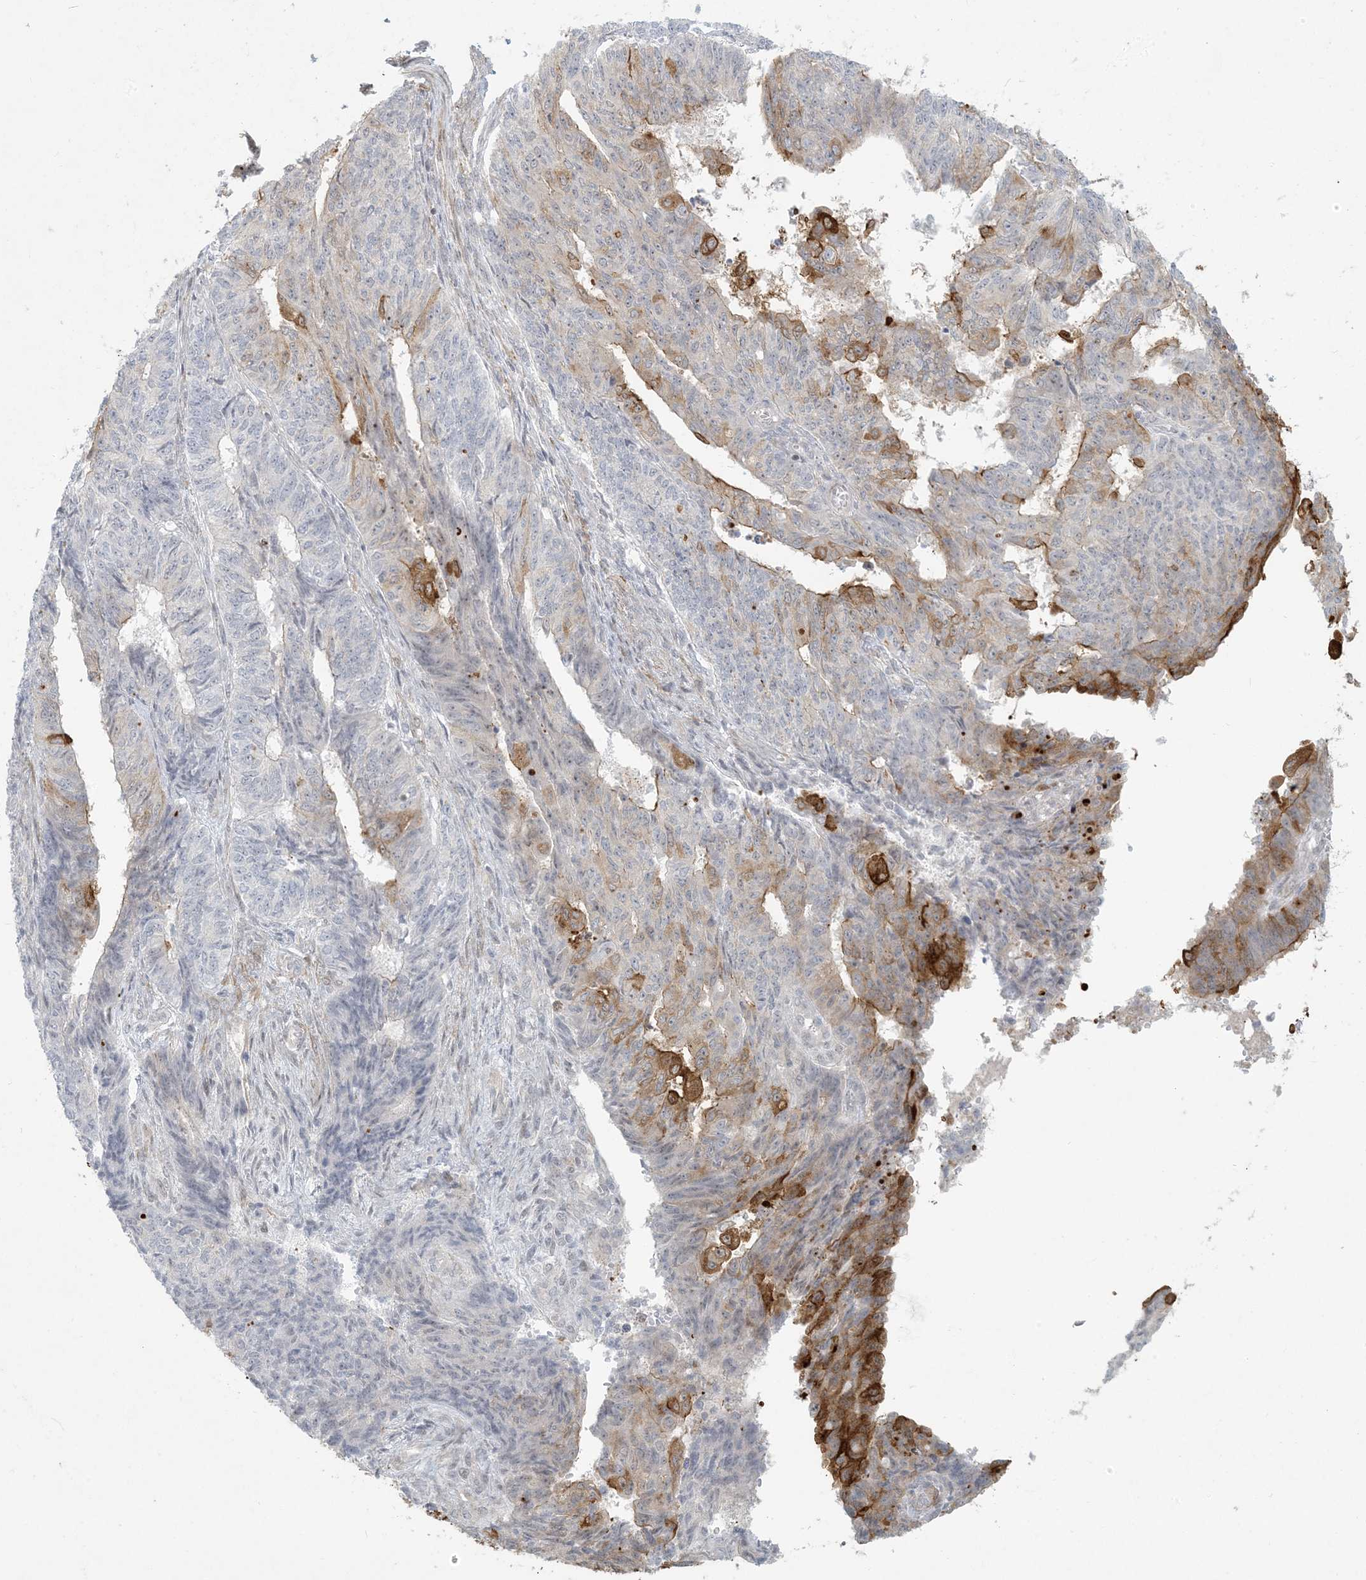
{"staining": {"intensity": "moderate", "quantity": "<25%", "location": "cytoplasmic/membranous"}, "tissue": "endometrial cancer", "cell_type": "Tumor cells", "image_type": "cancer", "snomed": [{"axis": "morphology", "description": "Adenocarcinoma, NOS"}, {"axis": "topography", "description": "Endometrium"}], "caption": "Endometrial adenocarcinoma stained for a protein exhibits moderate cytoplasmic/membranous positivity in tumor cells.", "gene": "BCORL1", "patient": {"sex": "female", "age": 32}}